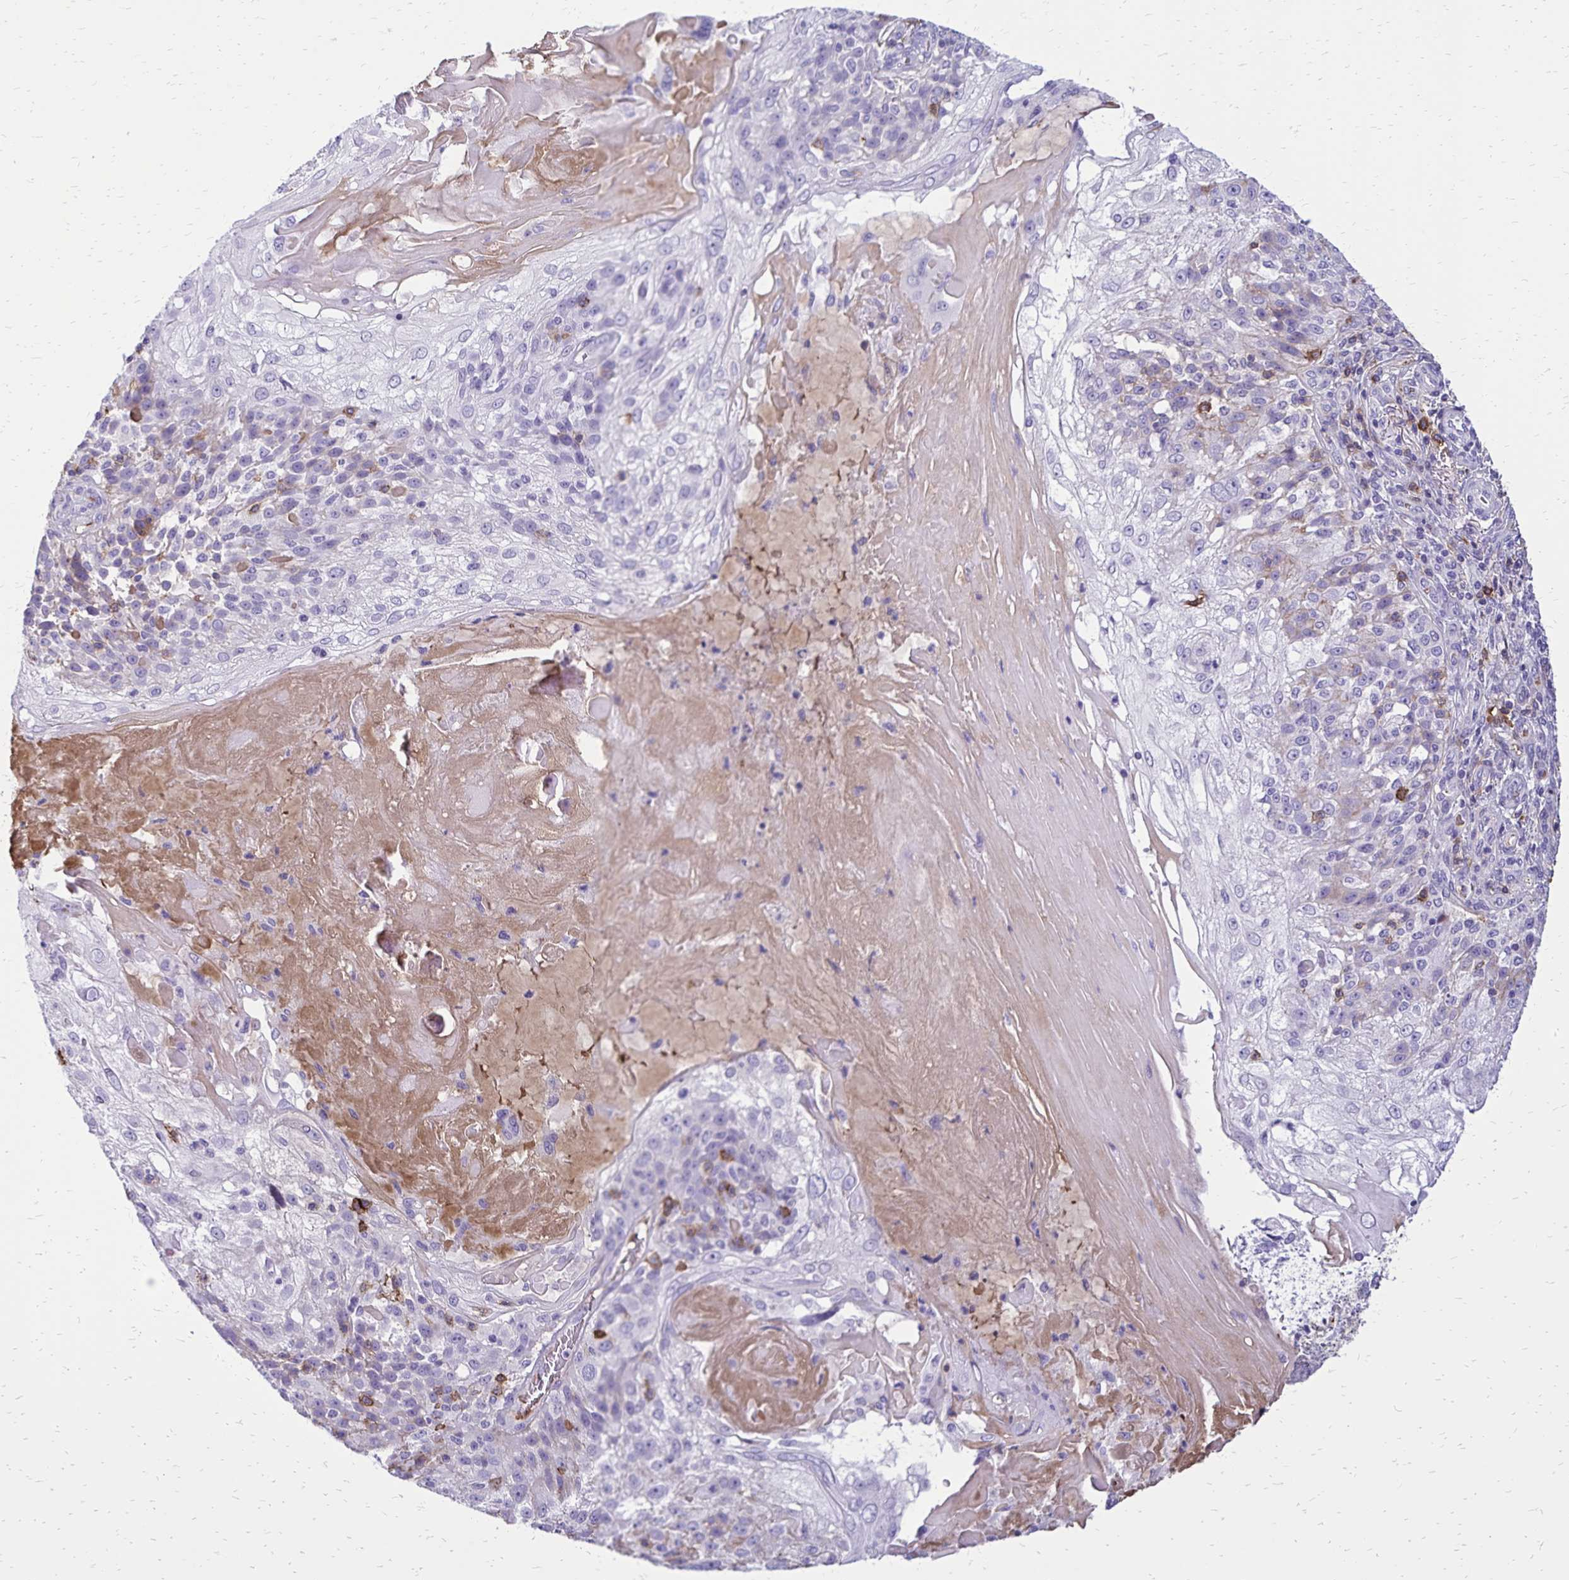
{"staining": {"intensity": "negative", "quantity": "none", "location": "none"}, "tissue": "skin cancer", "cell_type": "Tumor cells", "image_type": "cancer", "snomed": [{"axis": "morphology", "description": "Normal tissue, NOS"}, {"axis": "morphology", "description": "Squamous cell carcinoma, NOS"}, {"axis": "topography", "description": "Skin"}], "caption": "This is an immunohistochemistry (IHC) histopathology image of skin cancer (squamous cell carcinoma). There is no positivity in tumor cells.", "gene": "CD27", "patient": {"sex": "female", "age": 83}}